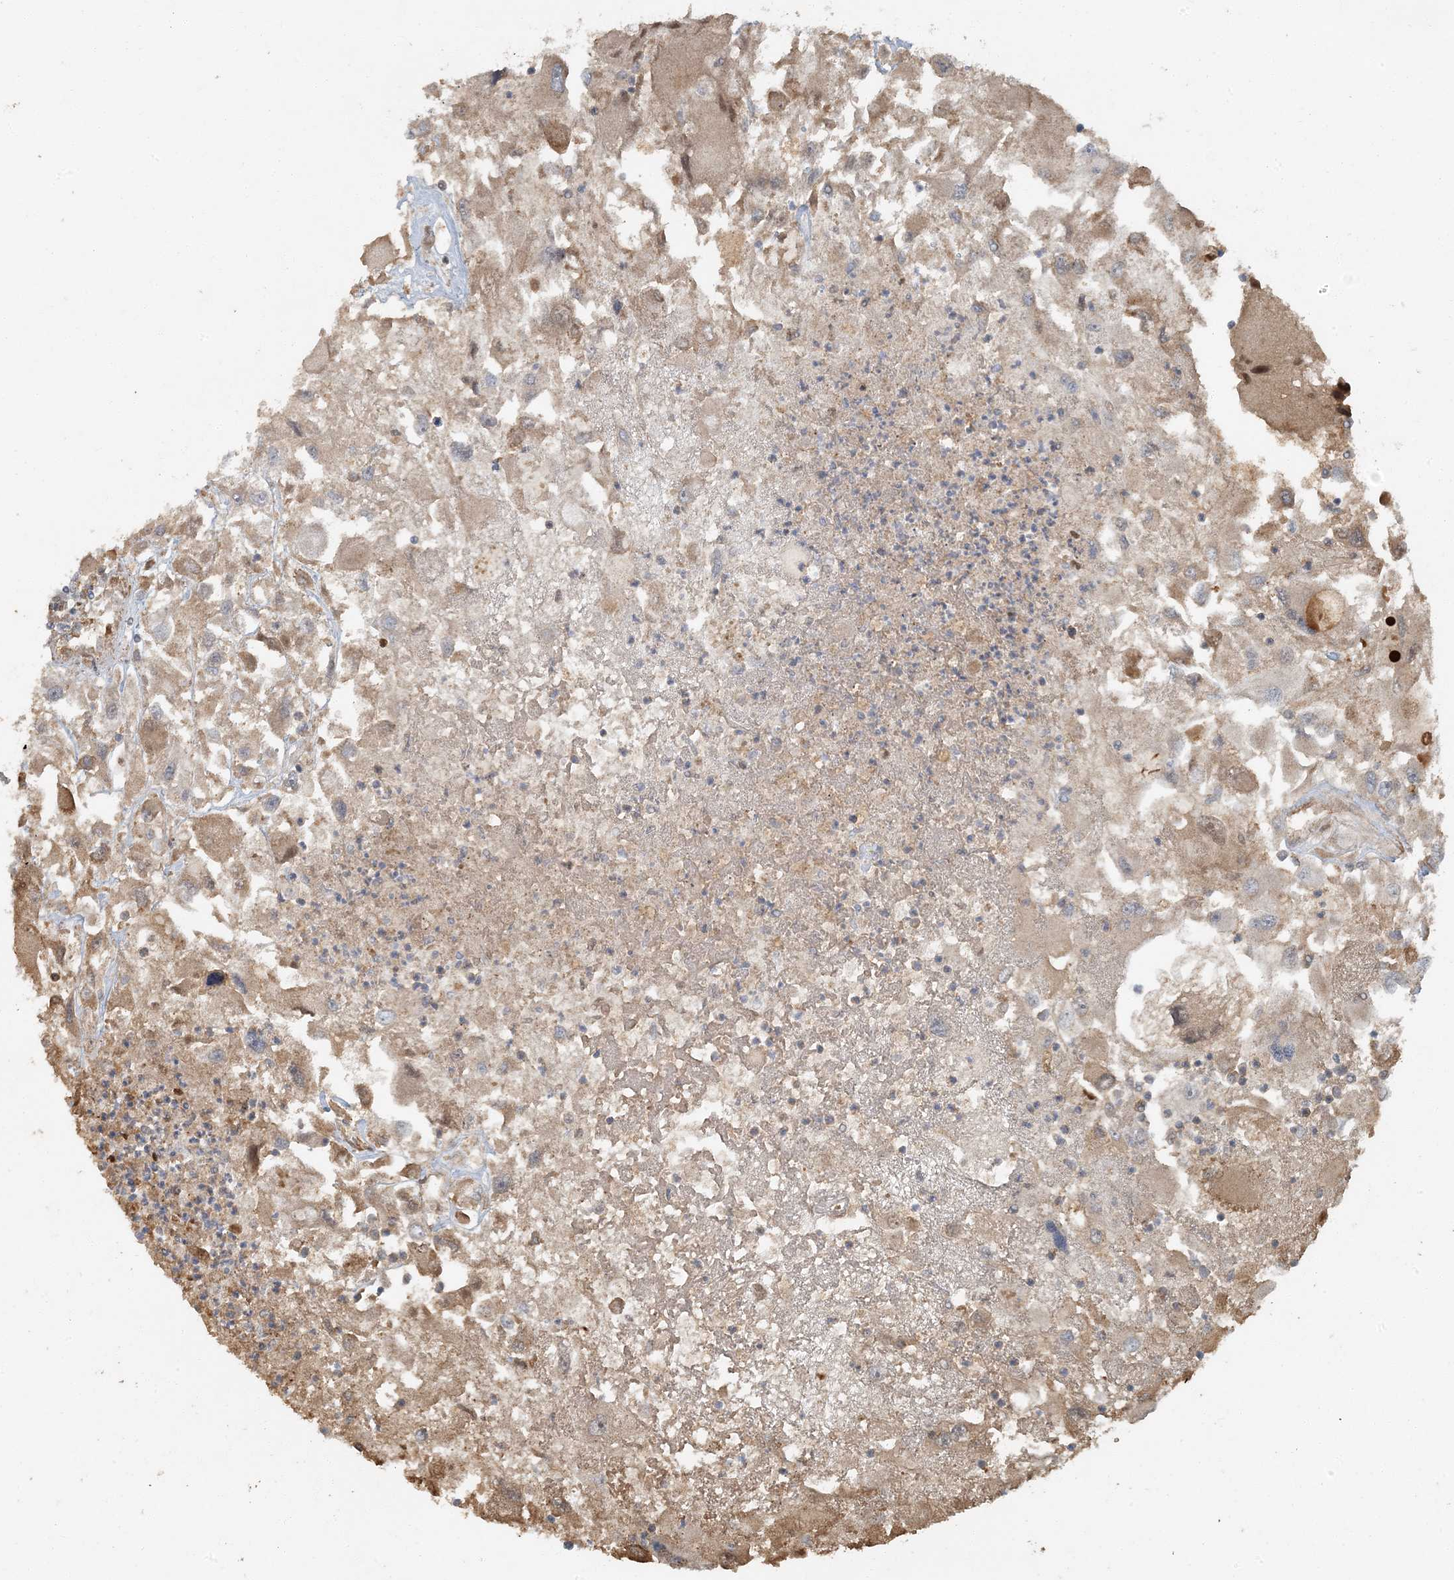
{"staining": {"intensity": "moderate", "quantity": ">75%", "location": "cytoplasmic/membranous"}, "tissue": "renal cancer", "cell_type": "Tumor cells", "image_type": "cancer", "snomed": [{"axis": "morphology", "description": "Adenocarcinoma, NOS"}, {"axis": "topography", "description": "Kidney"}], "caption": "Renal cancer stained for a protein (brown) displays moderate cytoplasmic/membranous positive expression in about >75% of tumor cells.", "gene": "AK9", "patient": {"sex": "female", "age": 52}}